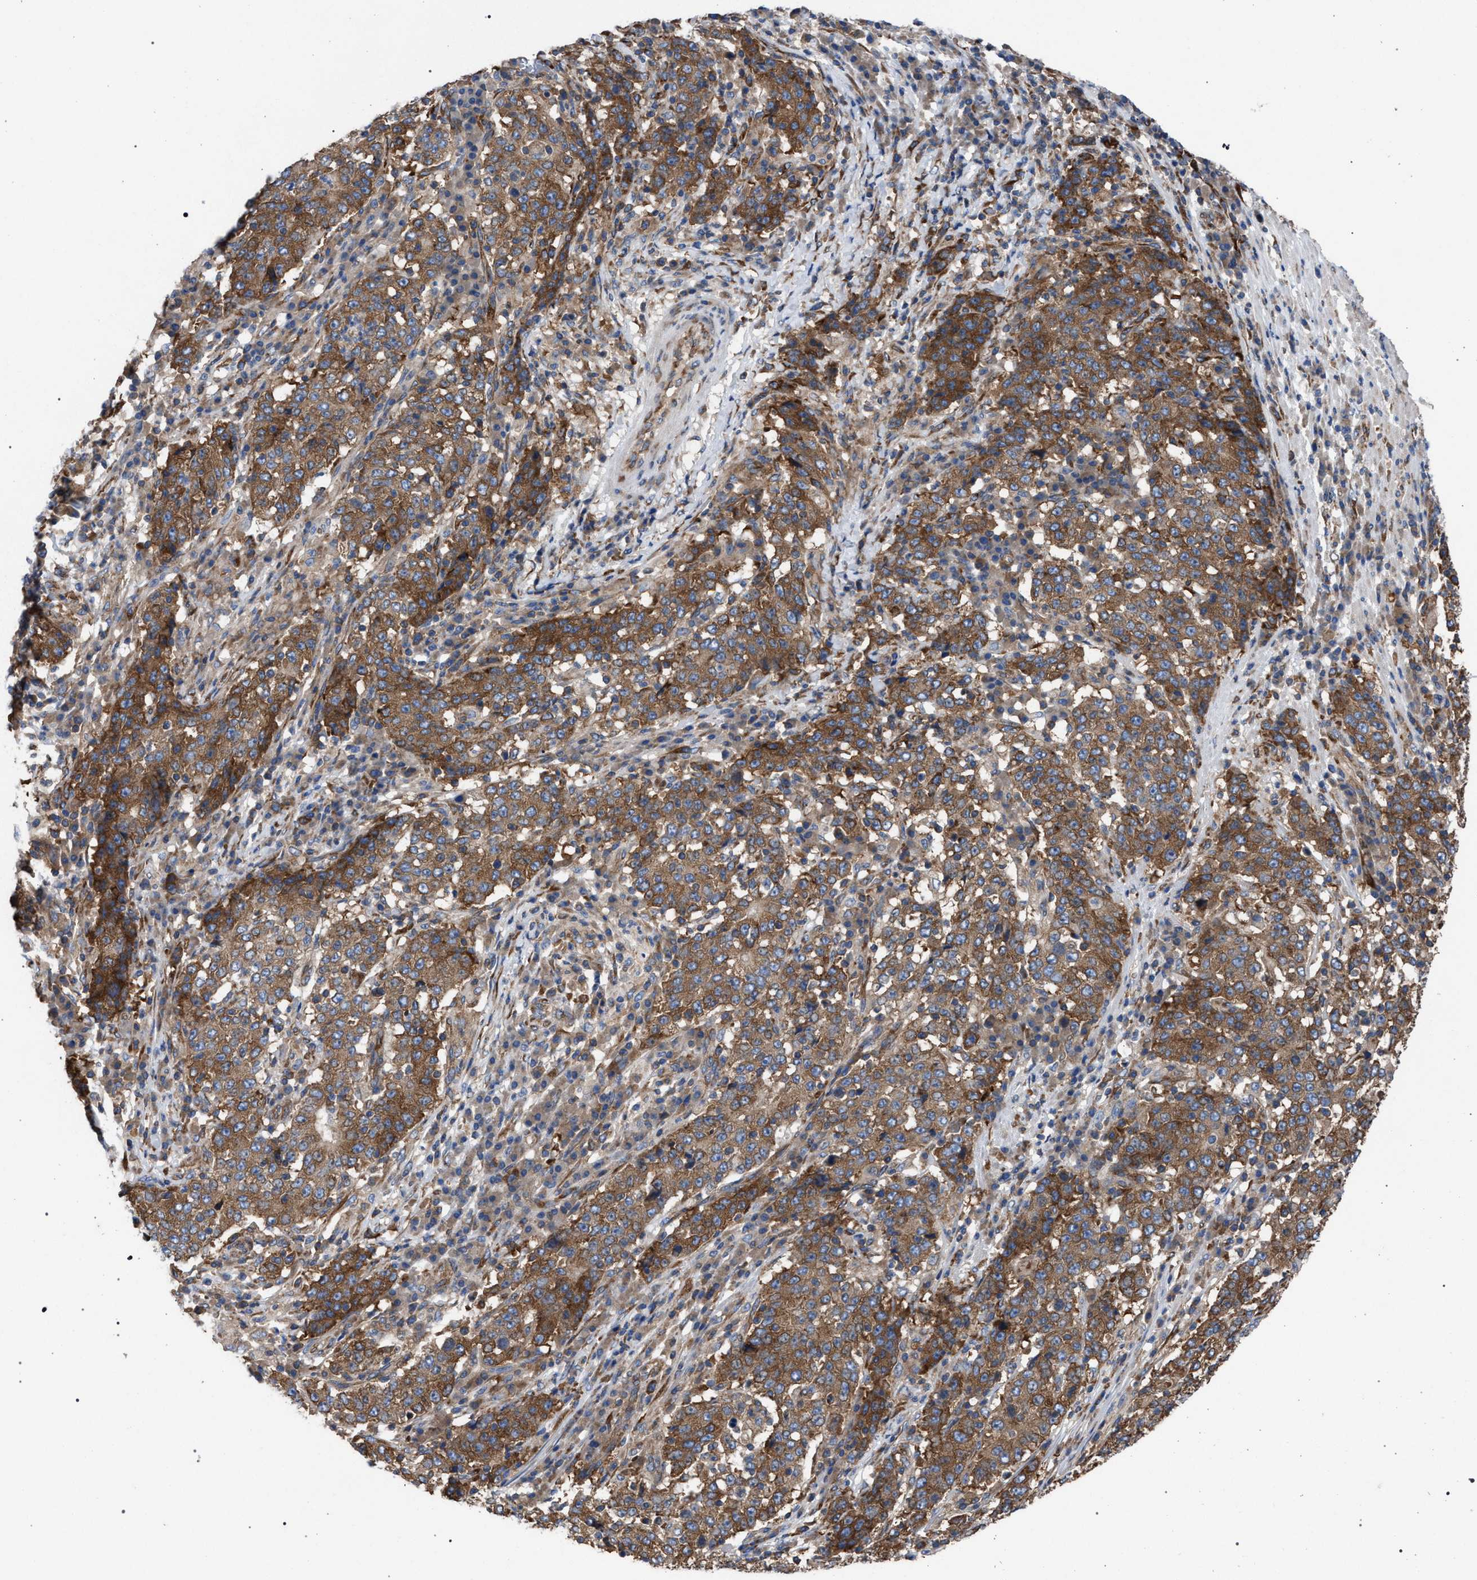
{"staining": {"intensity": "moderate", "quantity": ">75%", "location": "cytoplasmic/membranous"}, "tissue": "stomach cancer", "cell_type": "Tumor cells", "image_type": "cancer", "snomed": [{"axis": "morphology", "description": "Adenocarcinoma, NOS"}, {"axis": "topography", "description": "Stomach"}], "caption": "Protein staining demonstrates moderate cytoplasmic/membranous positivity in about >75% of tumor cells in adenocarcinoma (stomach).", "gene": "CDR2L", "patient": {"sex": "male", "age": 59}}